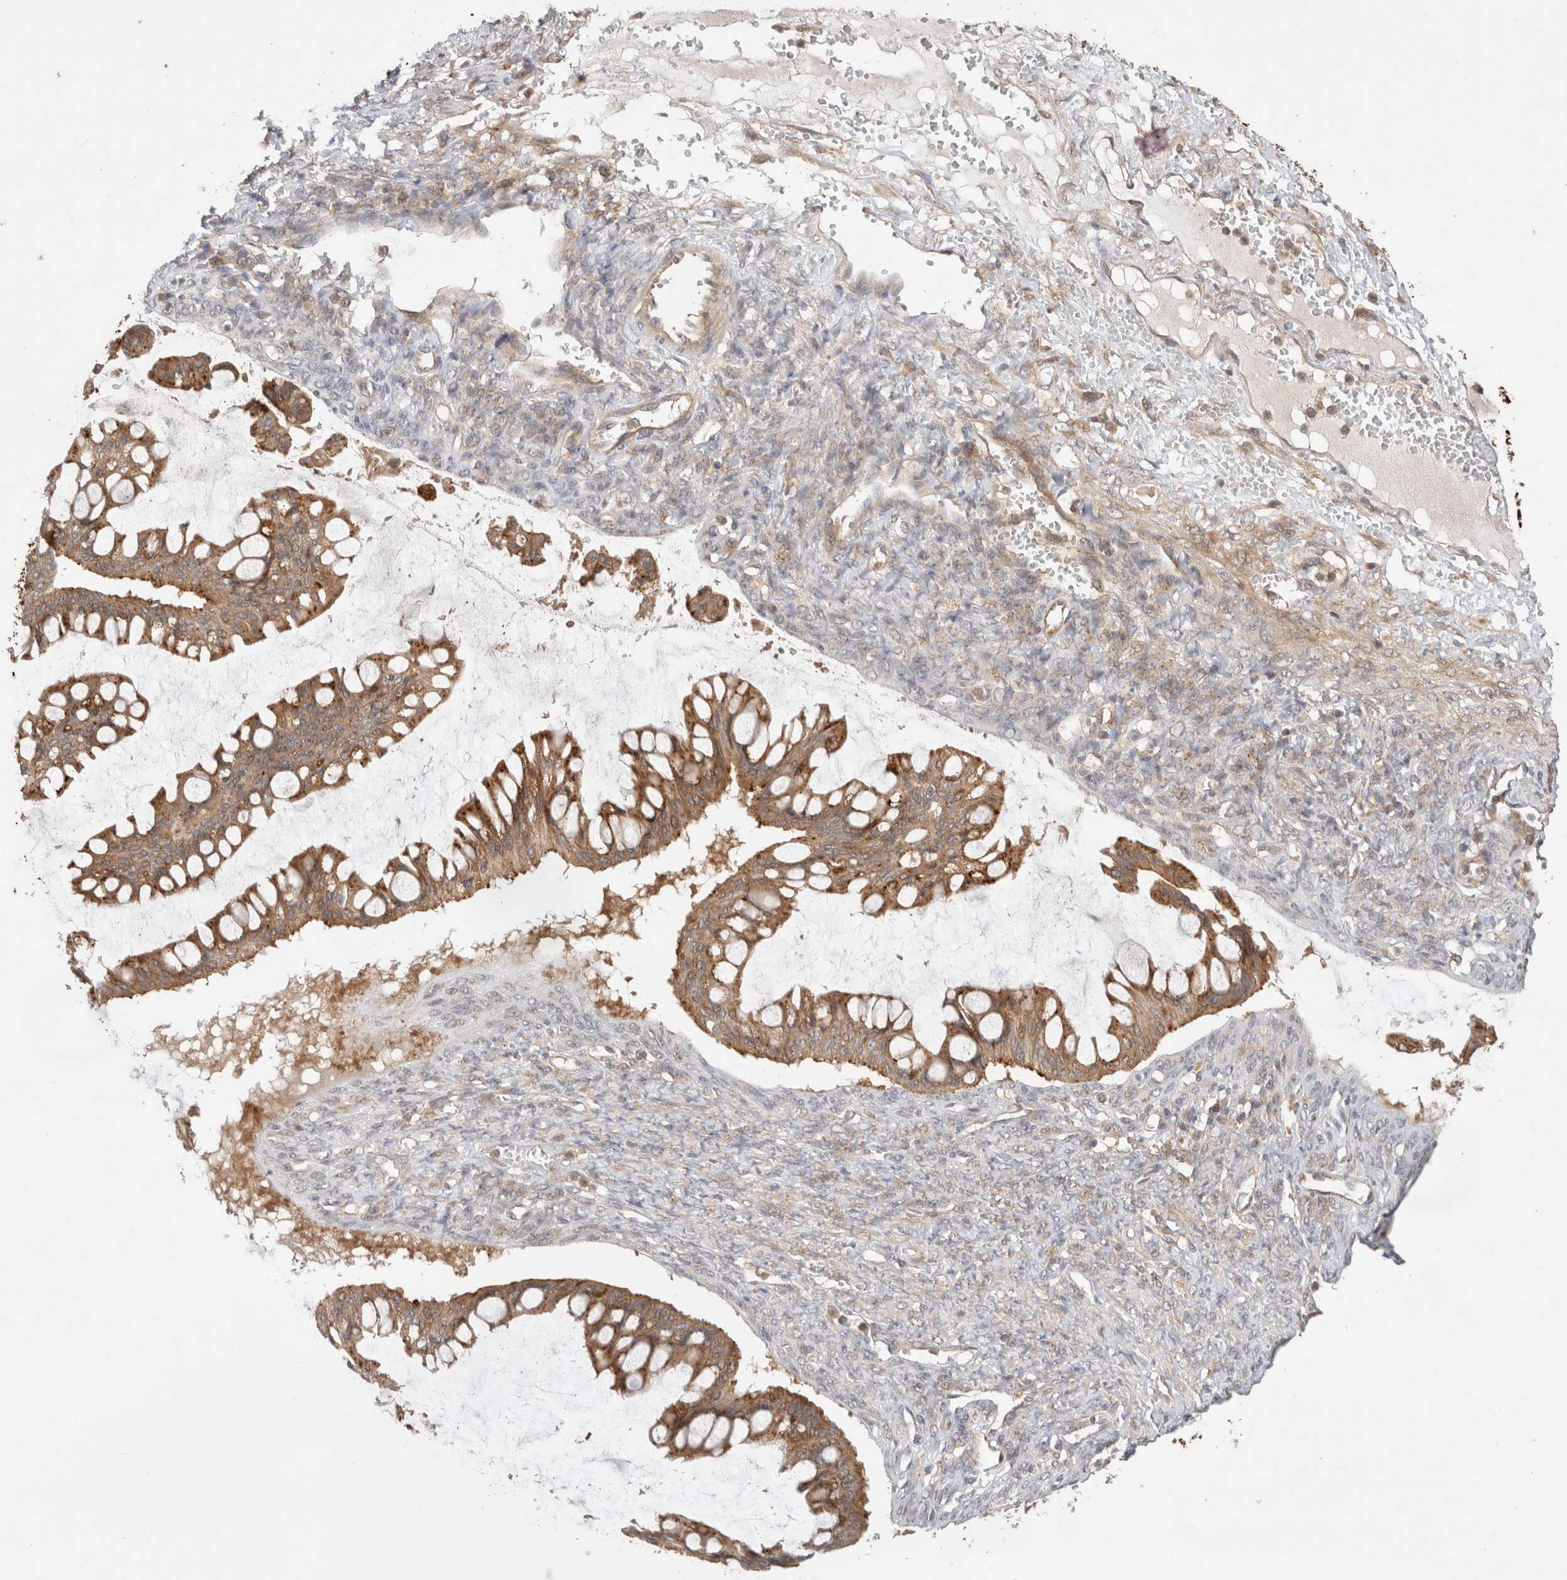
{"staining": {"intensity": "moderate", "quantity": ">75%", "location": "cytoplasmic/membranous"}, "tissue": "ovarian cancer", "cell_type": "Tumor cells", "image_type": "cancer", "snomed": [{"axis": "morphology", "description": "Cystadenocarcinoma, mucinous, NOS"}, {"axis": "topography", "description": "Ovary"}], "caption": "Immunohistochemistry (DAB) staining of mucinous cystadenocarcinoma (ovarian) demonstrates moderate cytoplasmic/membranous protein positivity in about >75% of tumor cells.", "gene": "VPS28", "patient": {"sex": "female", "age": 73}}